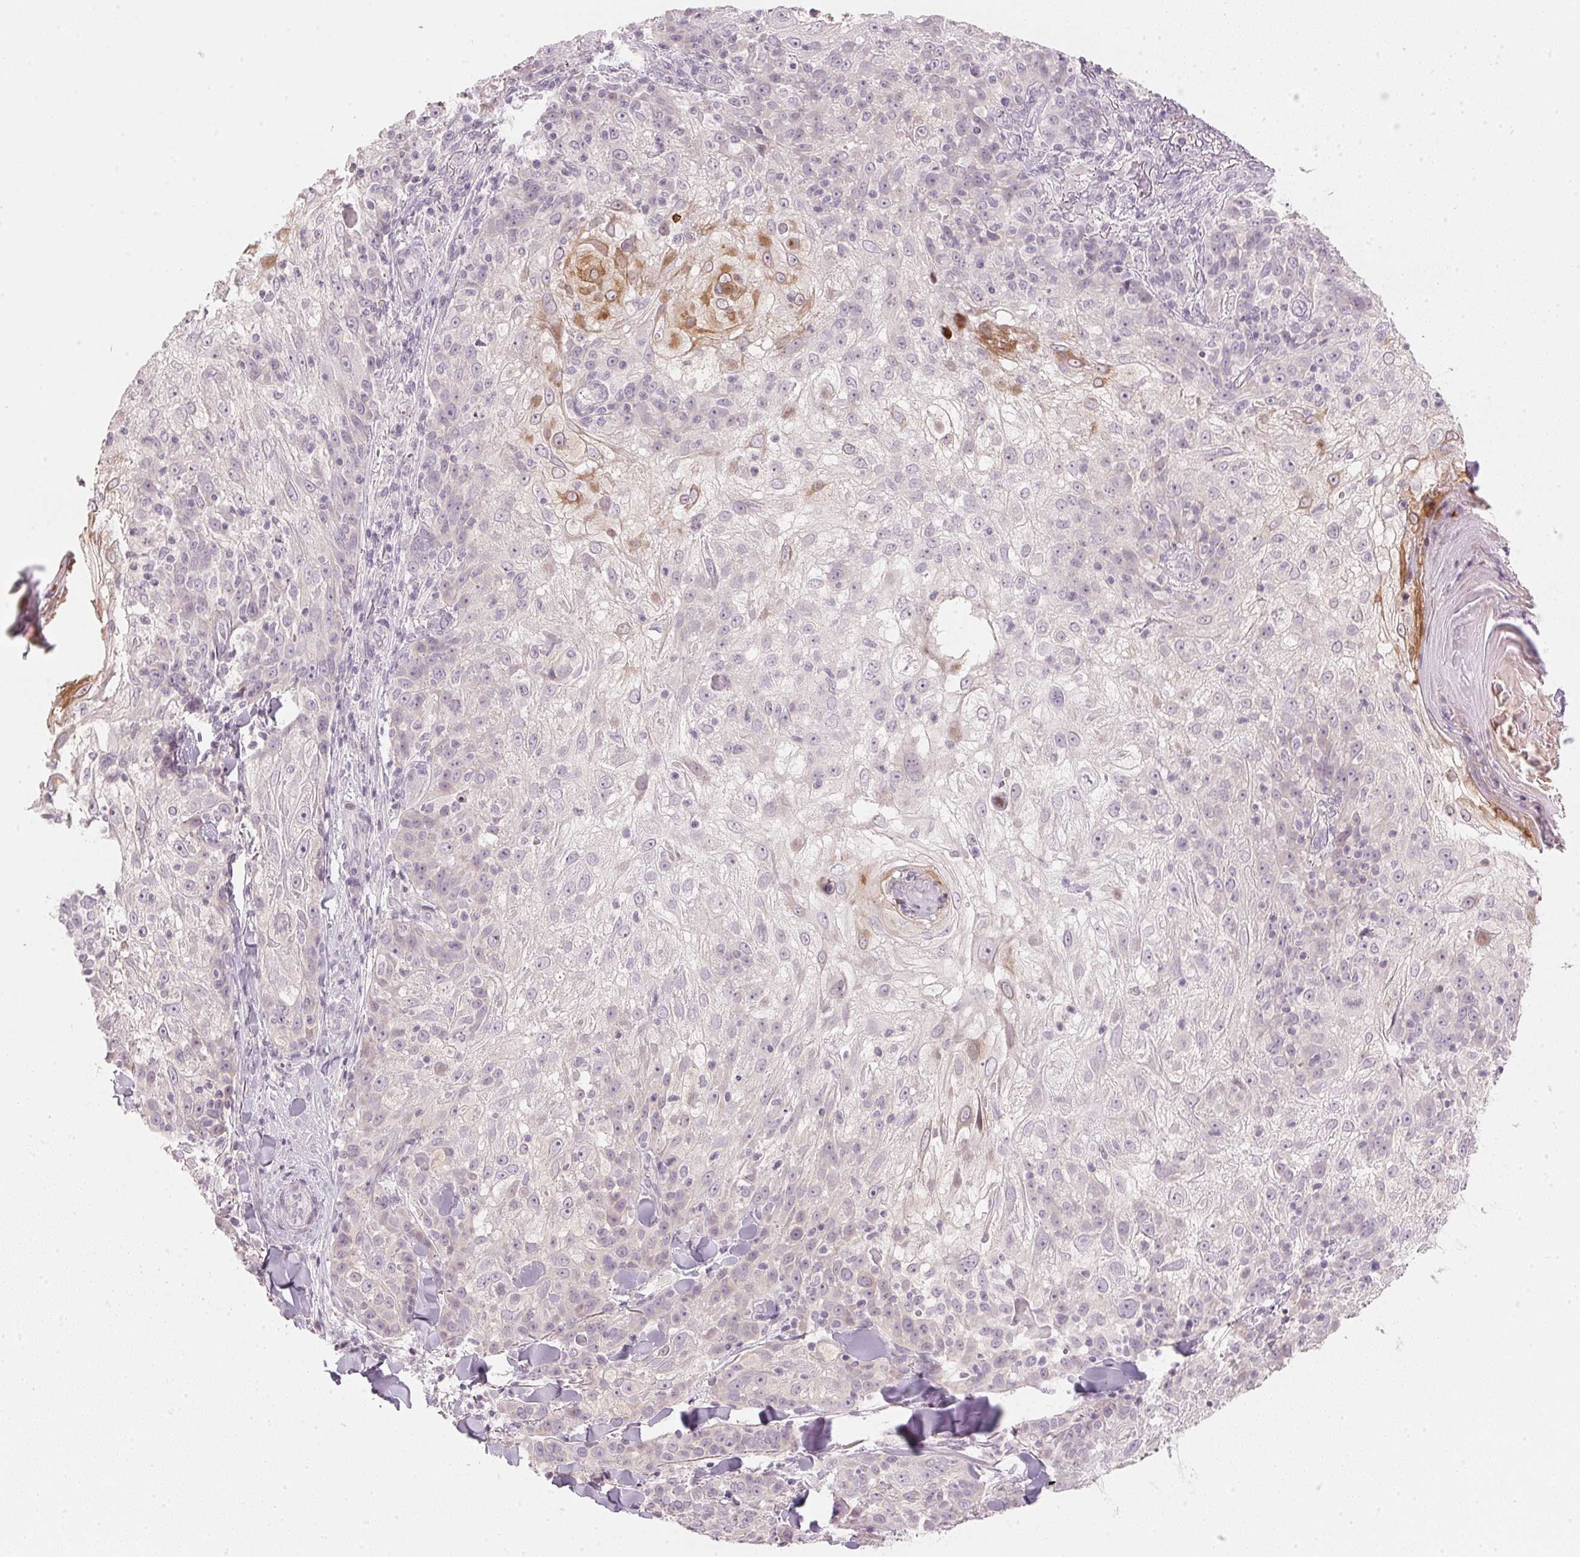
{"staining": {"intensity": "moderate", "quantity": "<25%", "location": "cytoplasmic/membranous"}, "tissue": "skin cancer", "cell_type": "Tumor cells", "image_type": "cancer", "snomed": [{"axis": "morphology", "description": "Normal tissue, NOS"}, {"axis": "morphology", "description": "Squamous cell carcinoma, NOS"}, {"axis": "topography", "description": "Skin"}], "caption": "The histopathology image demonstrates immunohistochemical staining of squamous cell carcinoma (skin). There is moderate cytoplasmic/membranous staining is appreciated in approximately <25% of tumor cells.", "gene": "SFRP4", "patient": {"sex": "female", "age": 83}}